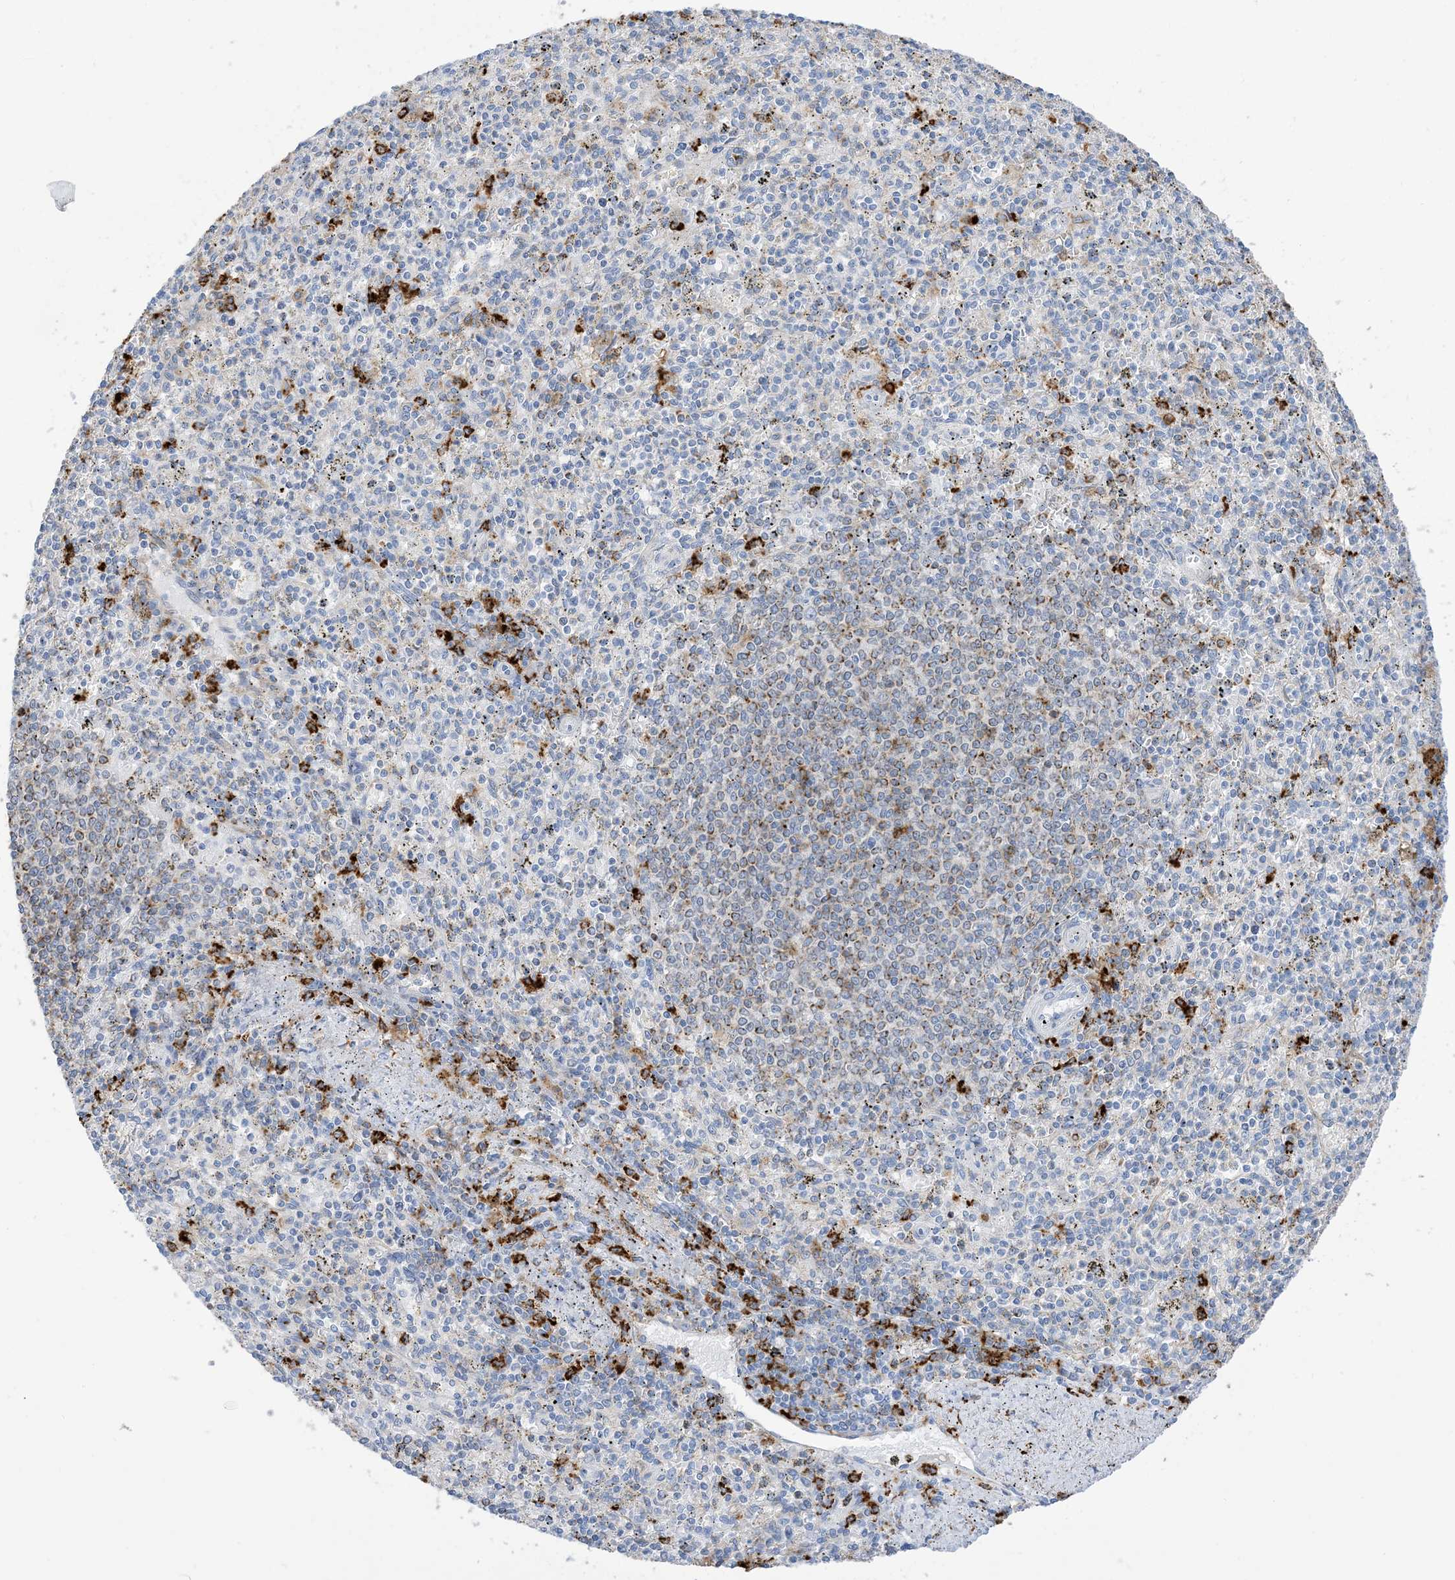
{"staining": {"intensity": "strong", "quantity": "<25%", "location": "cytoplasmic/membranous"}, "tissue": "spleen", "cell_type": "Cells in red pulp", "image_type": "normal", "snomed": [{"axis": "morphology", "description": "Normal tissue, NOS"}, {"axis": "topography", "description": "Spleen"}], "caption": "The micrograph reveals immunohistochemical staining of normal spleen. There is strong cytoplasmic/membranous staining is identified in about <25% of cells in red pulp. The protein of interest is shown in brown color, while the nuclei are stained blue.", "gene": "DPH3", "patient": {"sex": "male", "age": 72}}